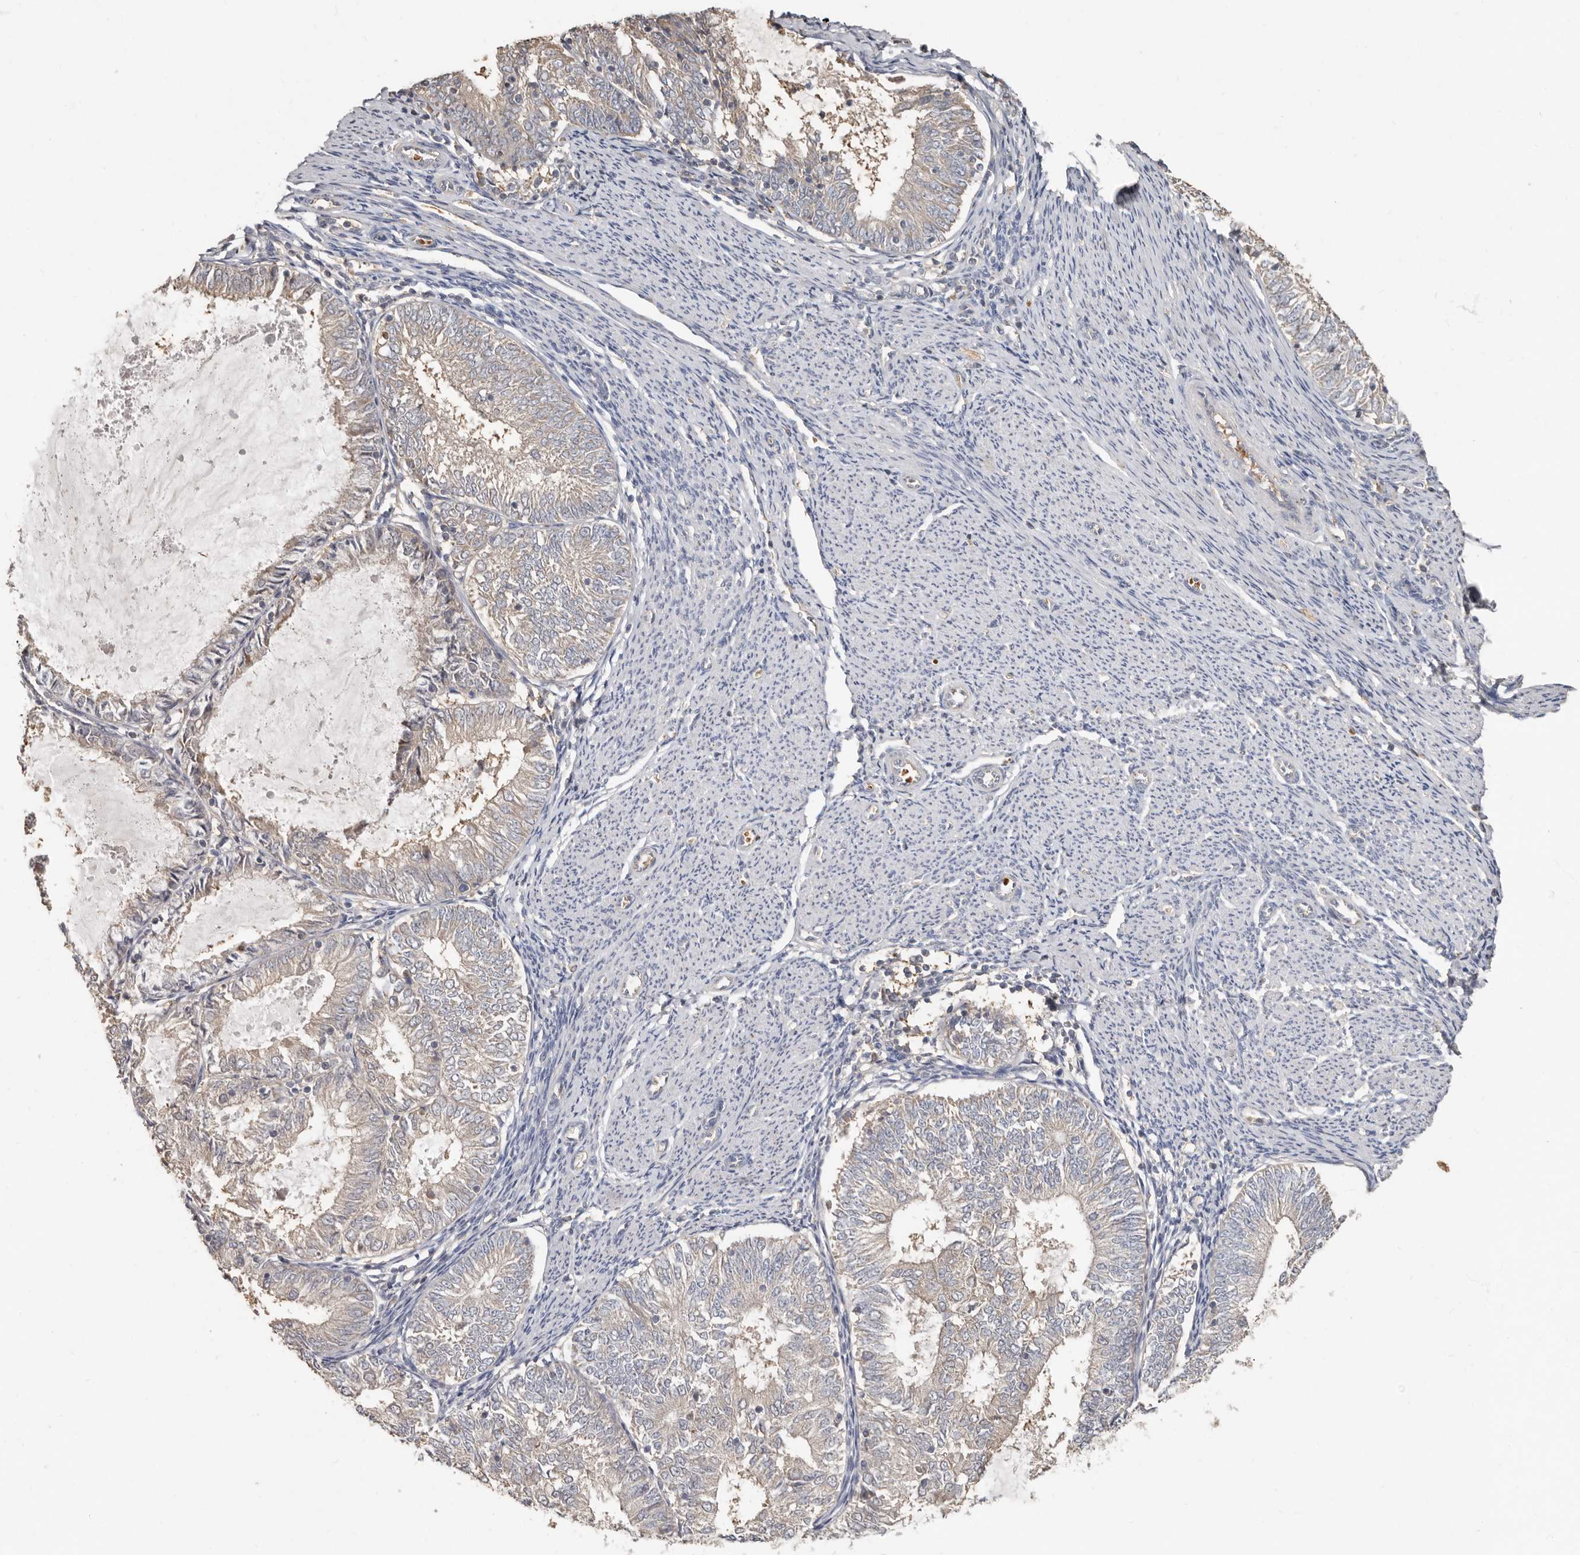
{"staining": {"intensity": "weak", "quantity": "<25%", "location": "cytoplasmic/membranous"}, "tissue": "endometrial cancer", "cell_type": "Tumor cells", "image_type": "cancer", "snomed": [{"axis": "morphology", "description": "Adenocarcinoma, NOS"}, {"axis": "topography", "description": "Endometrium"}], "caption": "Tumor cells are negative for protein expression in human endometrial adenocarcinoma.", "gene": "KIF26B", "patient": {"sex": "female", "age": 57}}